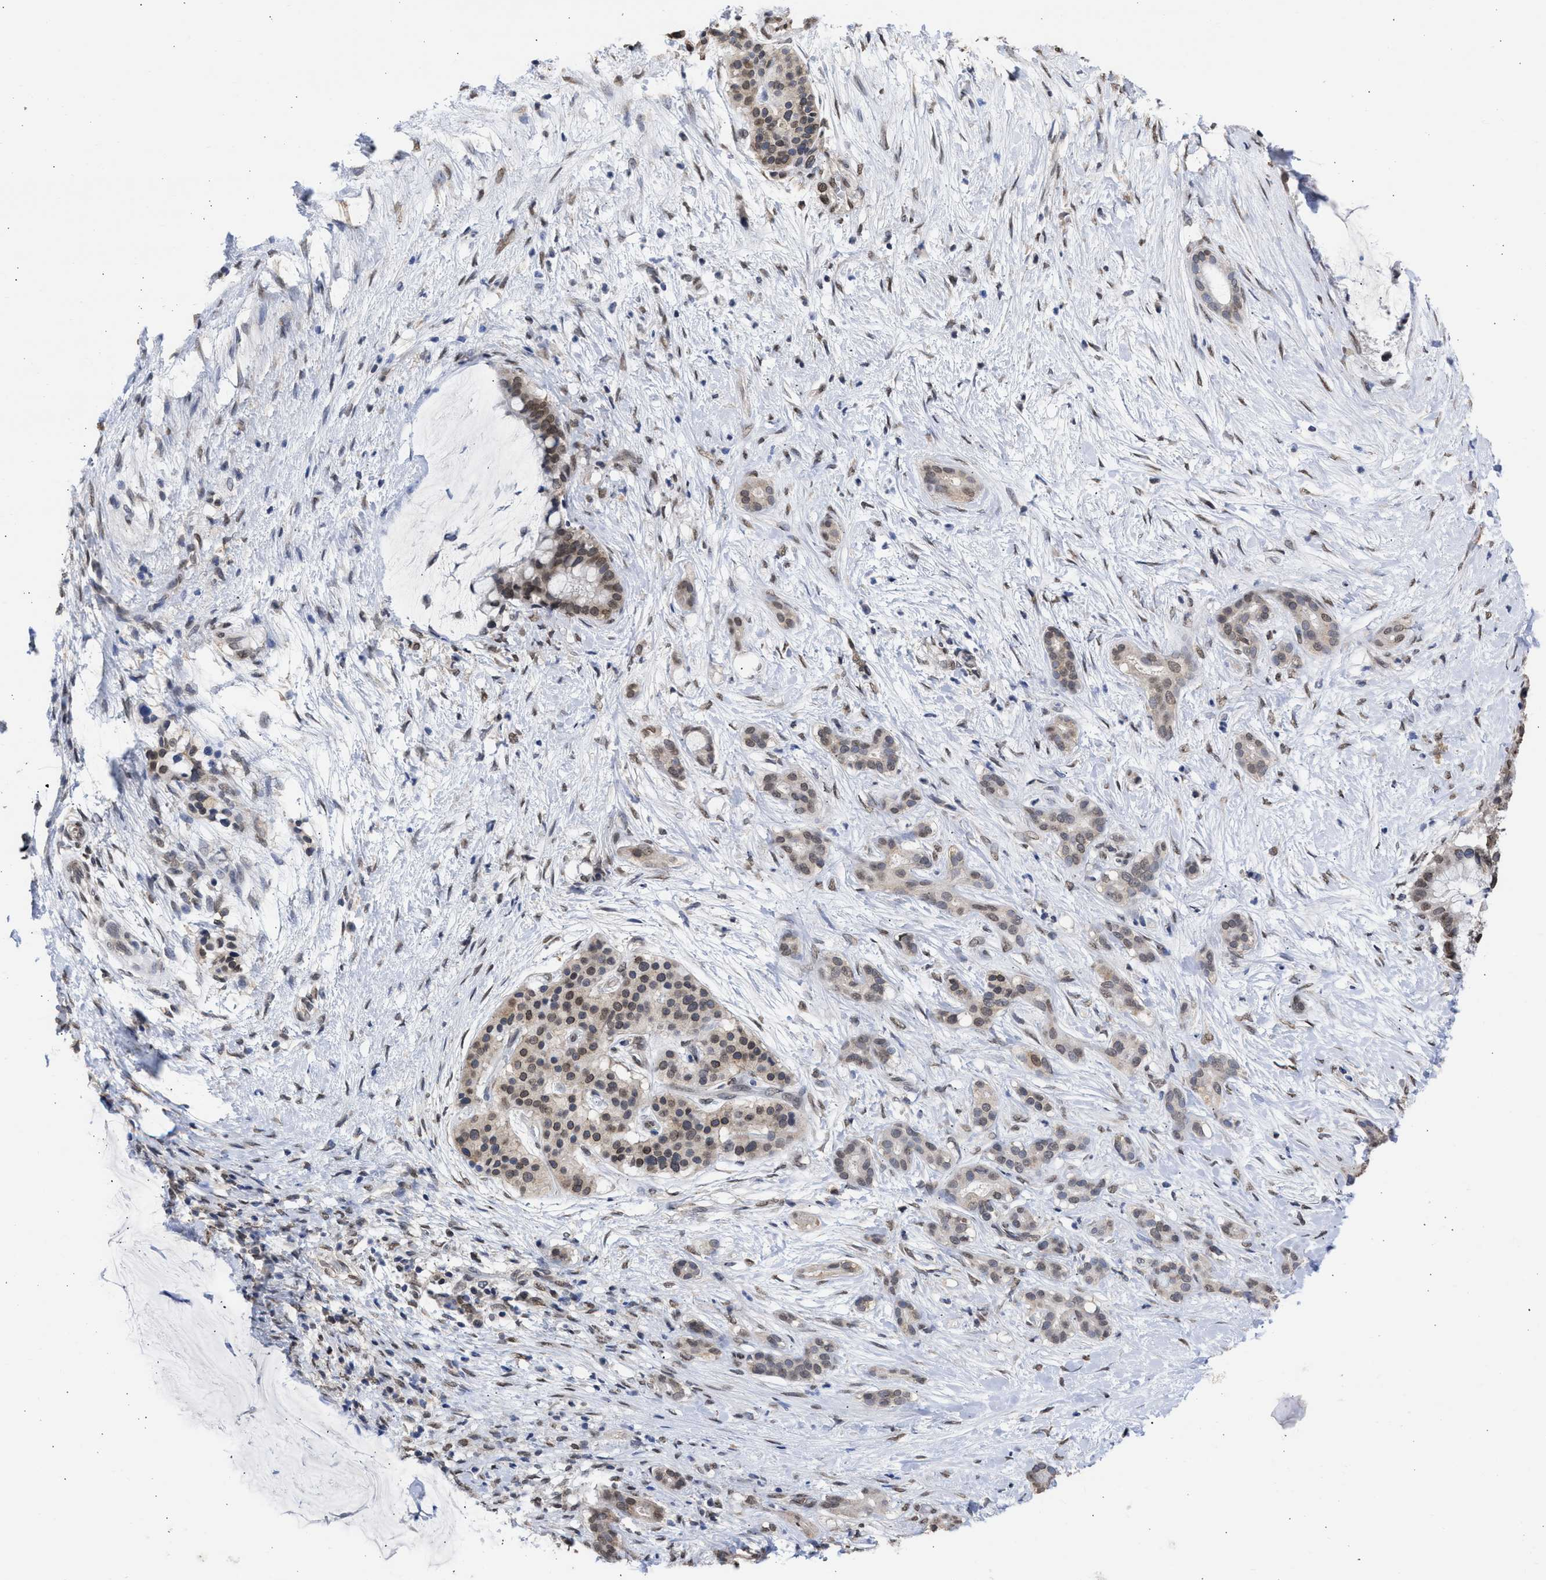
{"staining": {"intensity": "weak", "quantity": "25%-75%", "location": "nuclear"}, "tissue": "pancreatic cancer", "cell_type": "Tumor cells", "image_type": "cancer", "snomed": [{"axis": "morphology", "description": "Adenocarcinoma, NOS"}, {"axis": "topography", "description": "Pancreas"}], "caption": "High-magnification brightfield microscopy of pancreatic cancer stained with DAB (3,3'-diaminobenzidine) (brown) and counterstained with hematoxylin (blue). tumor cells exhibit weak nuclear staining is identified in approximately25%-75% of cells. The staining is performed using DAB (3,3'-diaminobenzidine) brown chromogen to label protein expression. The nuclei are counter-stained blue using hematoxylin.", "gene": "NUP35", "patient": {"sex": "male", "age": 41}}